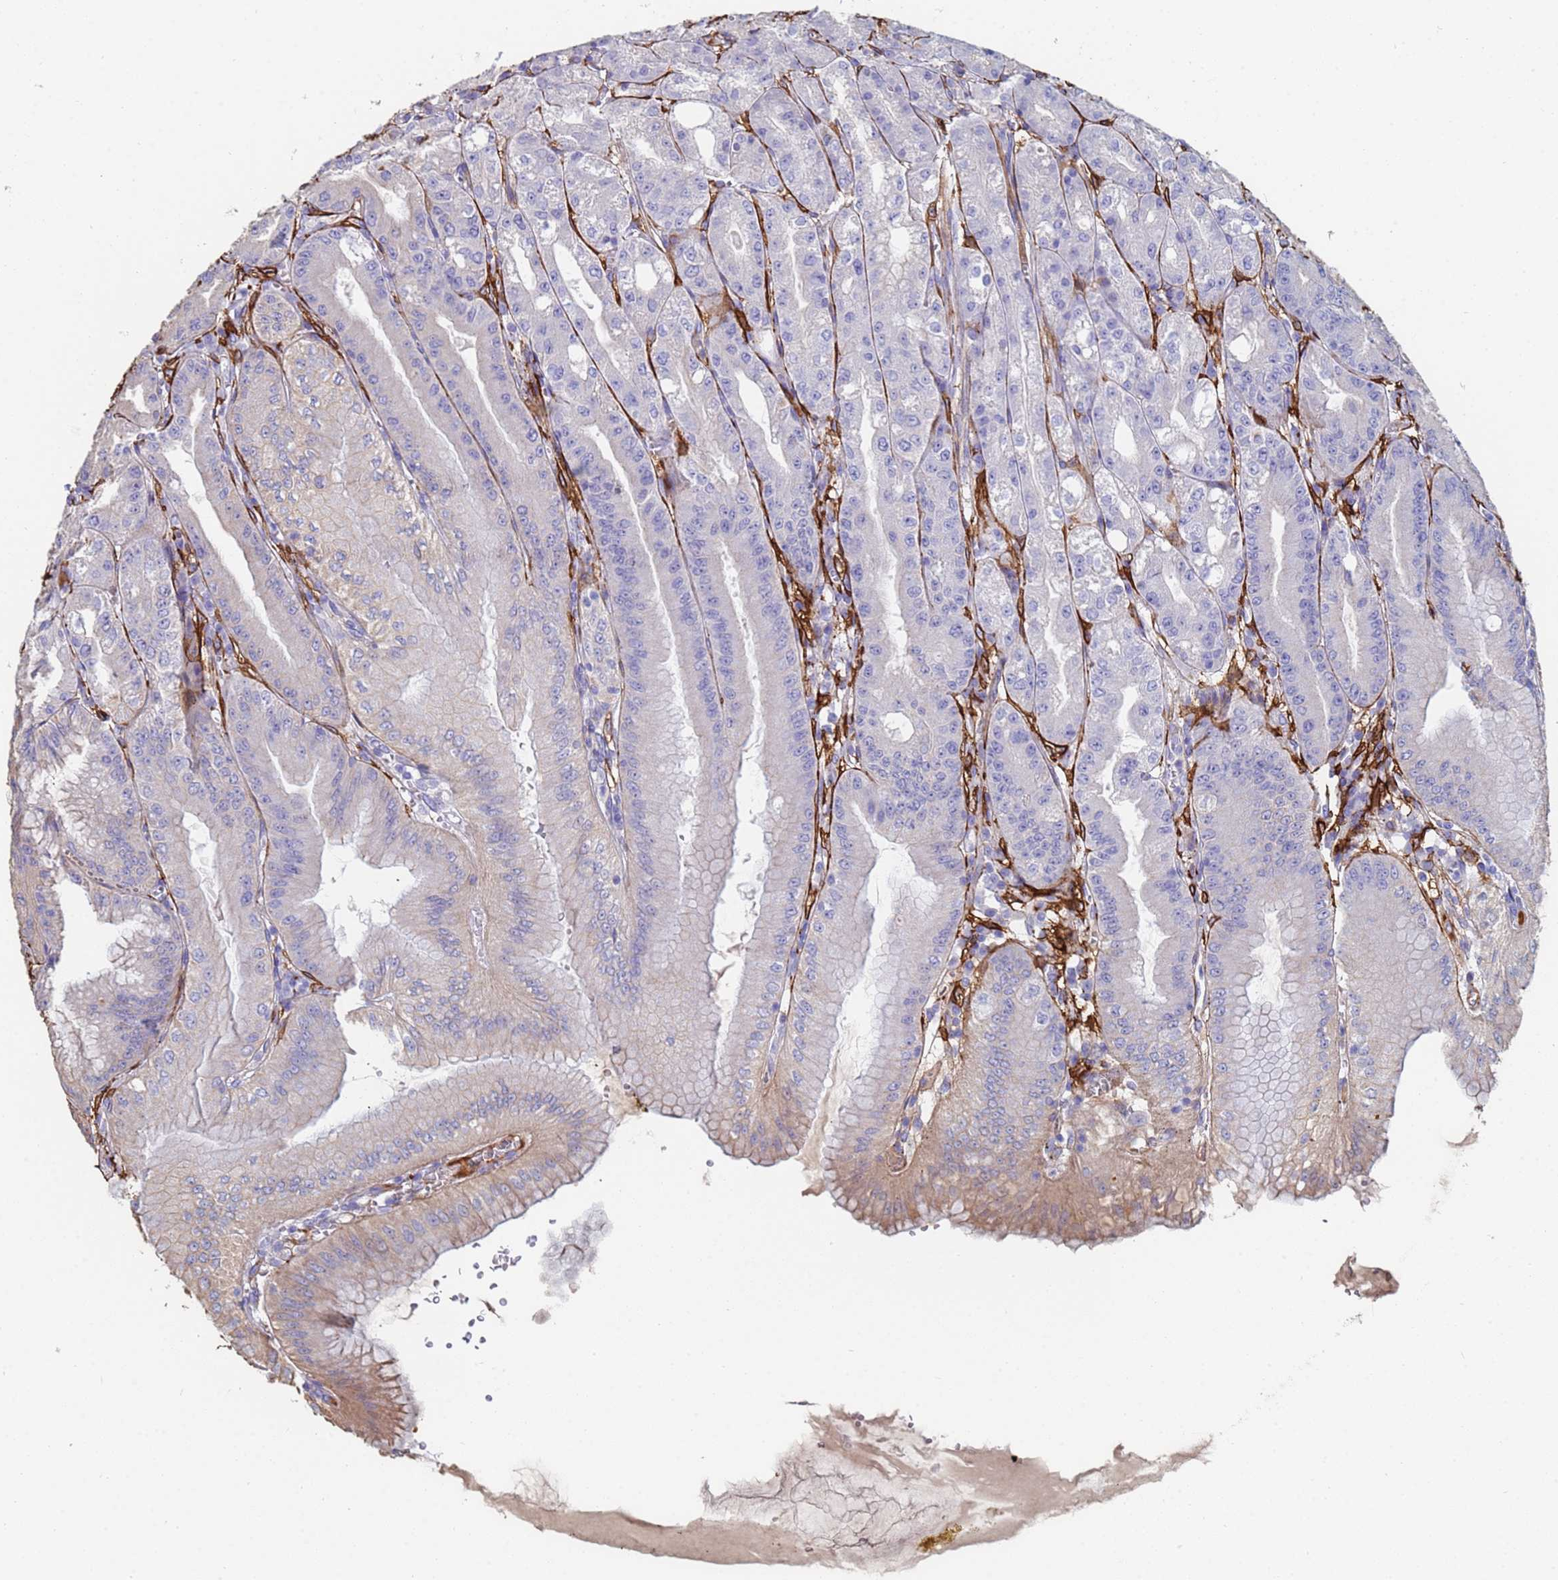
{"staining": {"intensity": "weak", "quantity": "<25%", "location": "cytoplasmic/membranous"}, "tissue": "stomach", "cell_type": "Glandular cells", "image_type": "normal", "snomed": [{"axis": "morphology", "description": "Normal tissue, NOS"}, {"axis": "topography", "description": "Stomach, upper"}, {"axis": "topography", "description": "Stomach, lower"}], "caption": "High magnification brightfield microscopy of unremarkable stomach stained with DAB (3,3'-diaminobenzidine) (brown) and counterstained with hematoxylin (blue): glandular cells show no significant staining.", "gene": "ABCA8", "patient": {"sex": "male", "age": 71}}